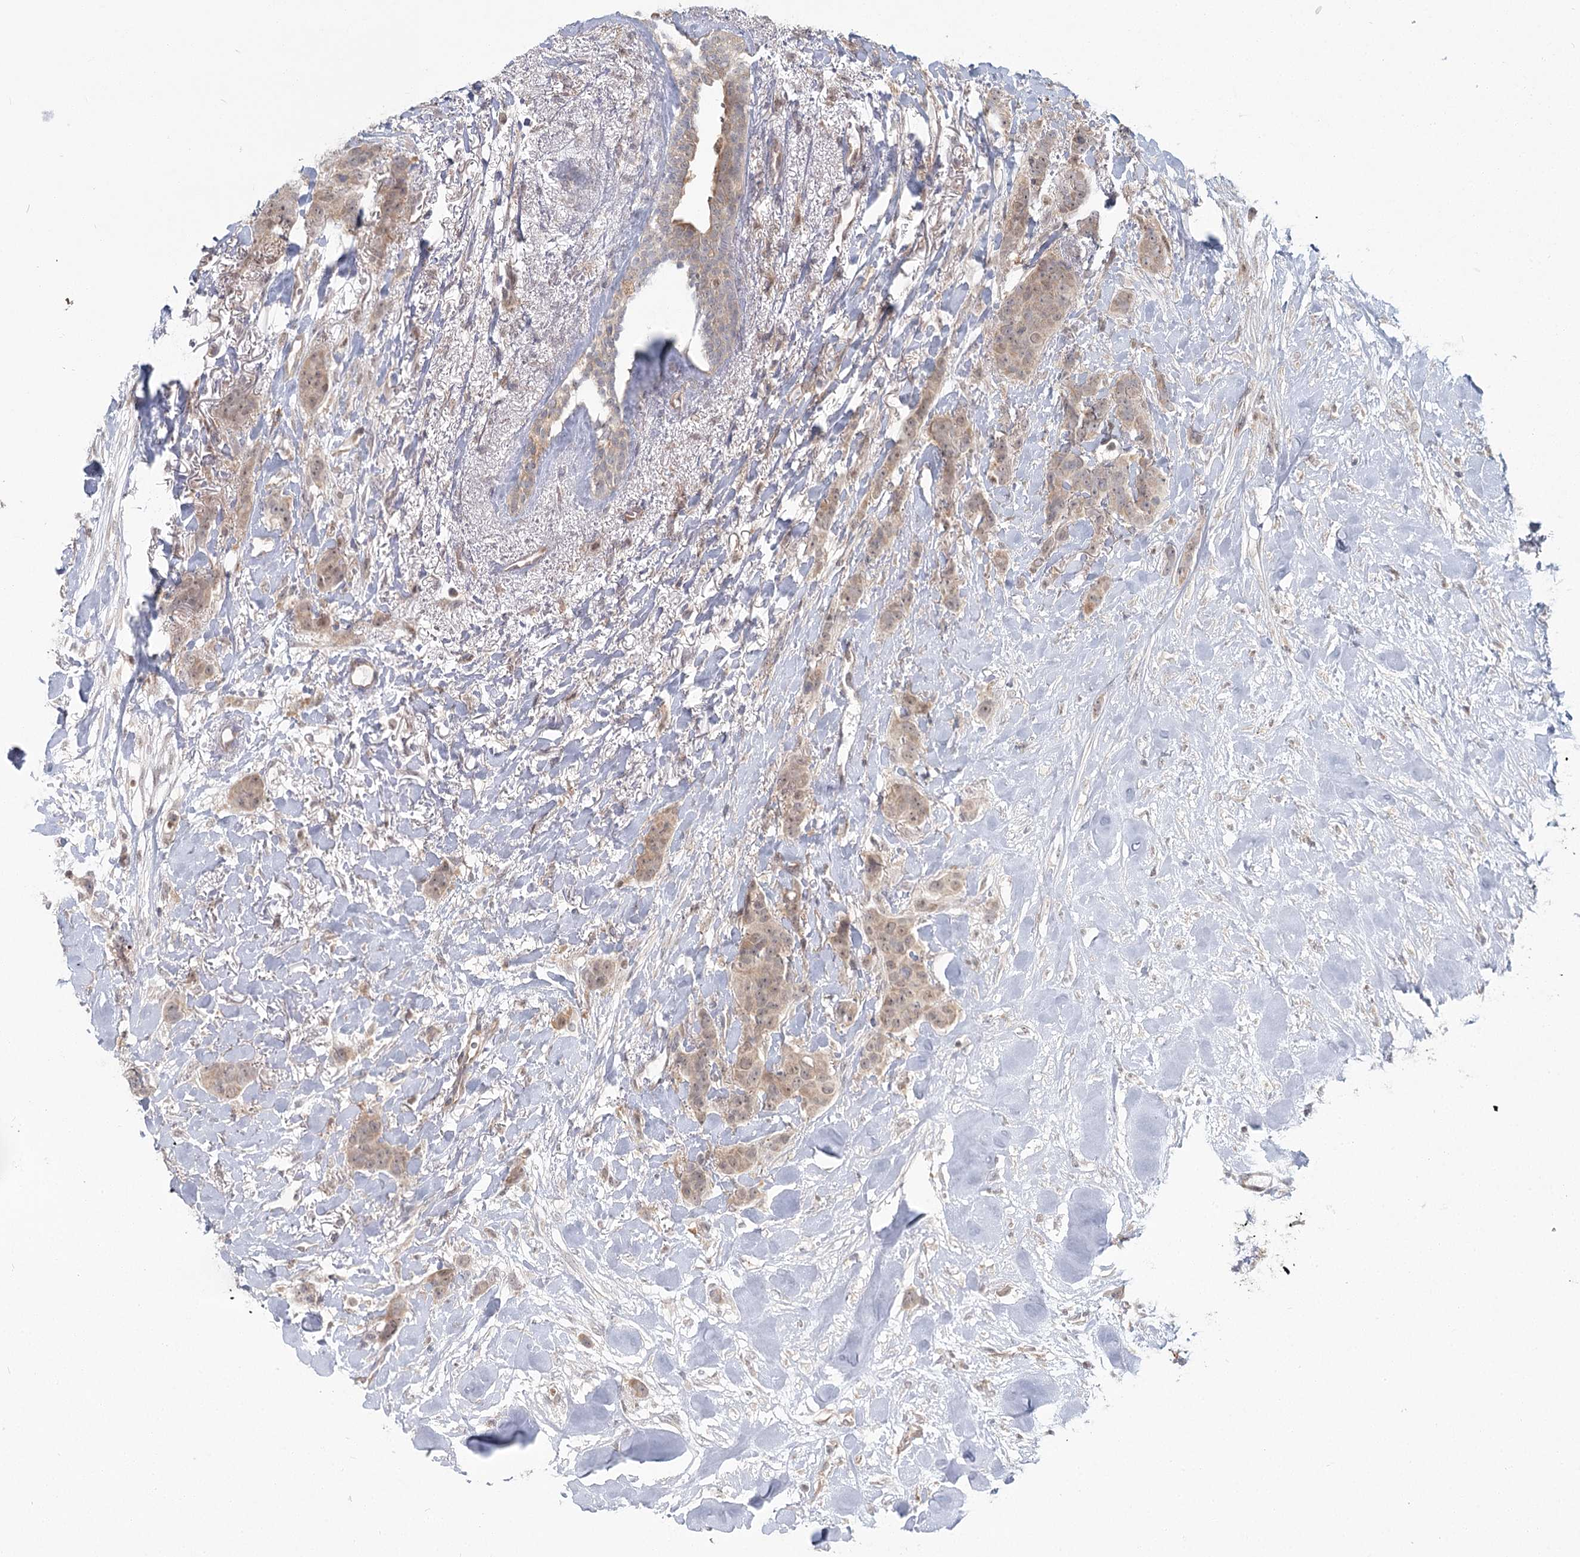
{"staining": {"intensity": "weak", "quantity": ">75%", "location": "cytoplasmic/membranous,nuclear"}, "tissue": "breast cancer", "cell_type": "Tumor cells", "image_type": "cancer", "snomed": [{"axis": "morphology", "description": "Duct carcinoma"}, {"axis": "topography", "description": "Breast"}], "caption": "High-power microscopy captured an immunohistochemistry (IHC) photomicrograph of intraductal carcinoma (breast), revealing weak cytoplasmic/membranous and nuclear expression in approximately >75% of tumor cells.", "gene": "THNSL1", "patient": {"sex": "female", "age": 40}}